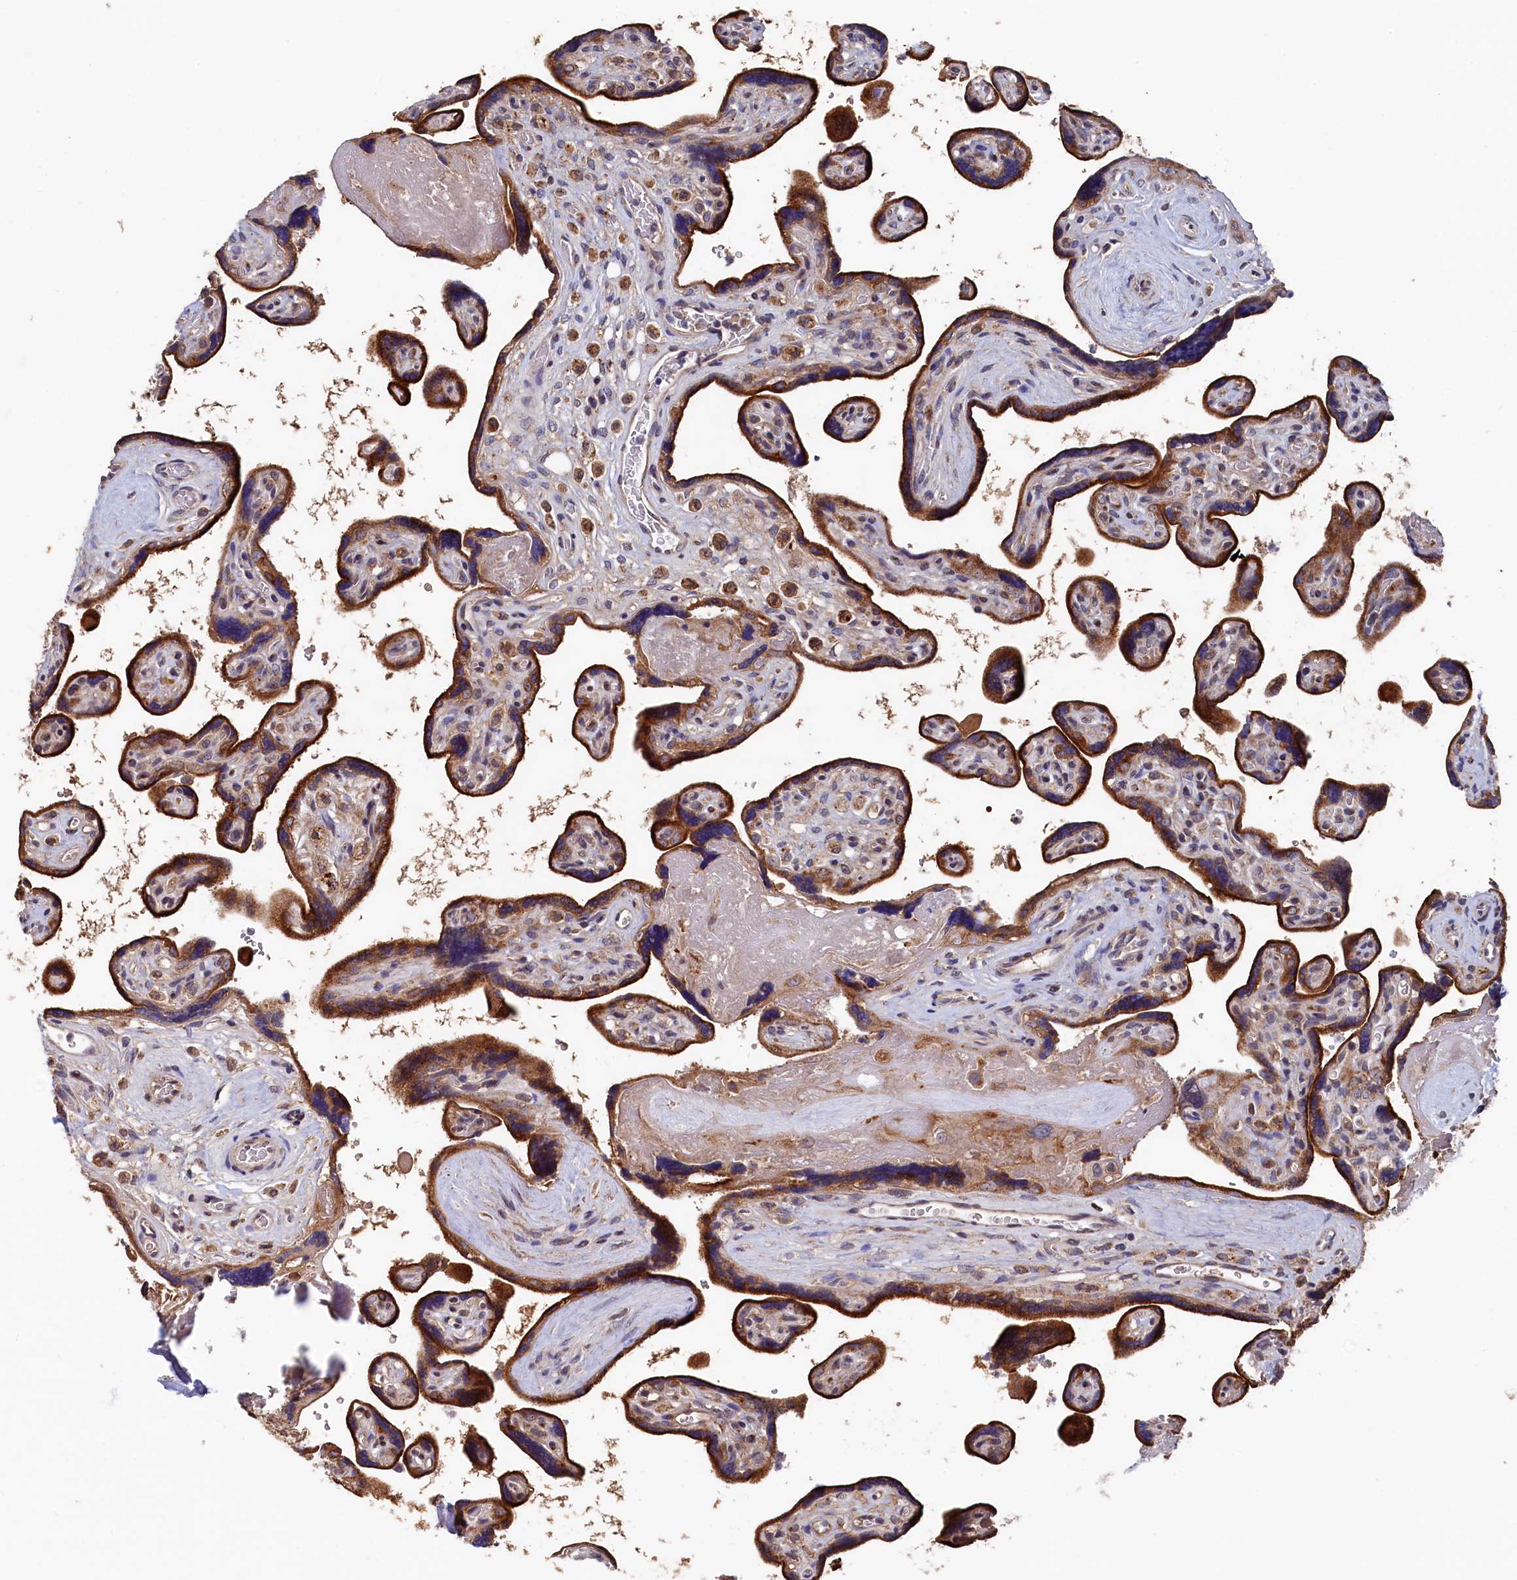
{"staining": {"intensity": "strong", "quantity": ">75%", "location": "cytoplasmic/membranous"}, "tissue": "placenta", "cell_type": "Trophoblastic cells", "image_type": "normal", "snomed": [{"axis": "morphology", "description": "Normal tissue, NOS"}, {"axis": "topography", "description": "Placenta"}], "caption": "Protein positivity by immunohistochemistry (IHC) exhibits strong cytoplasmic/membranous expression in about >75% of trophoblastic cells in unremarkable placenta.", "gene": "SLC12A4", "patient": {"sex": "female", "age": 39}}